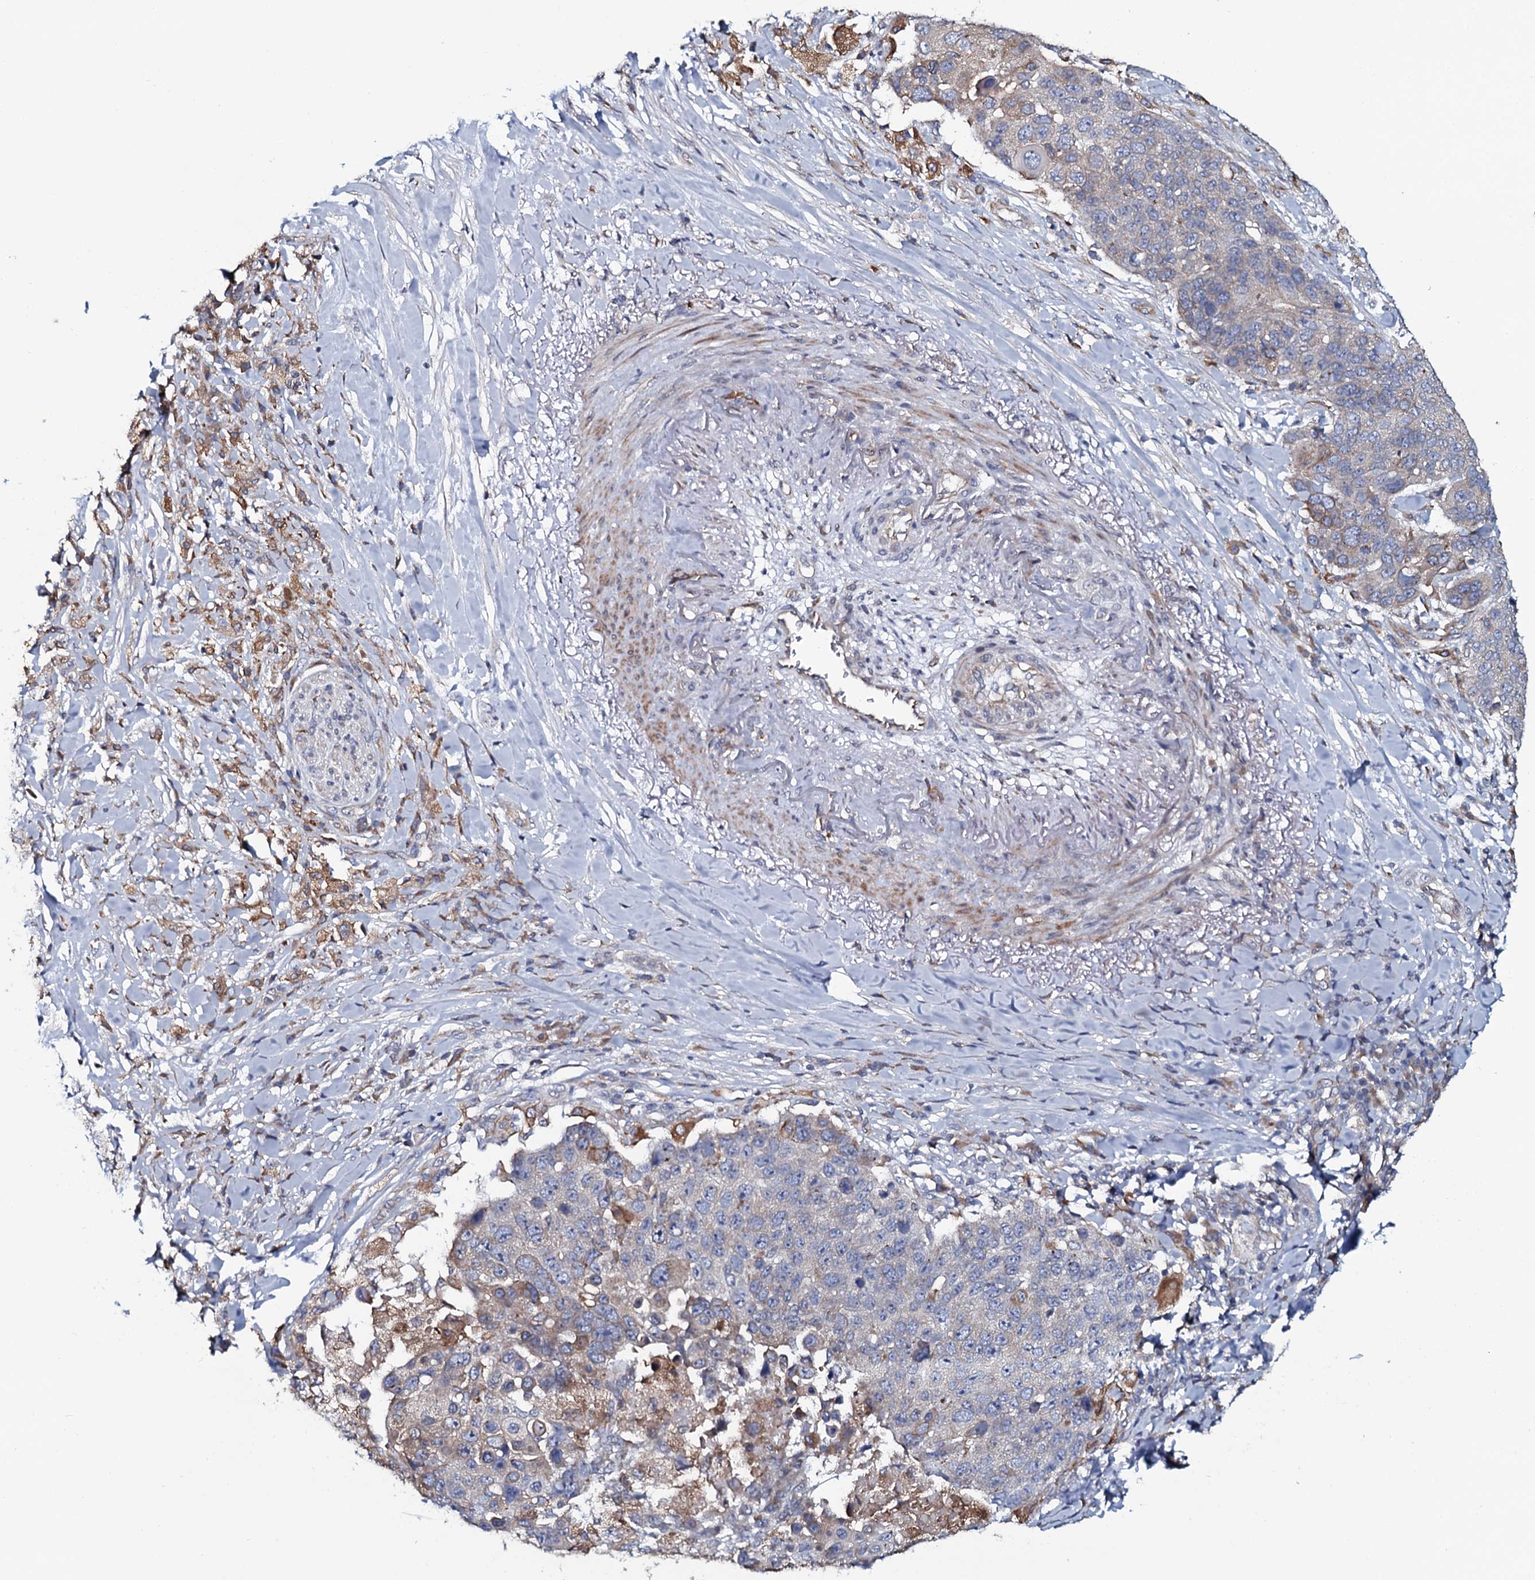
{"staining": {"intensity": "negative", "quantity": "none", "location": "none"}, "tissue": "lung cancer", "cell_type": "Tumor cells", "image_type": "cancer", "snomed": [{"axis": "morphology", "description": "Normal tissue, NOS"}, {"axis": "morphology", "description": "Squamous cell carcinoma, NOS"}, {"axis": "topography", "description": "Lymph node"}, {"axis": "topography", "description": "Lung"}], "caption": "A histopathology image of lung squamous cell carcinoma stained for a protein exhibits no brown staining in tumor cells. (DAB immunohistochemistry (IHC) with hematoxylin counter stain).", "gene": "TMEM151A", "patient": {"sex": "male", "age": 66}}